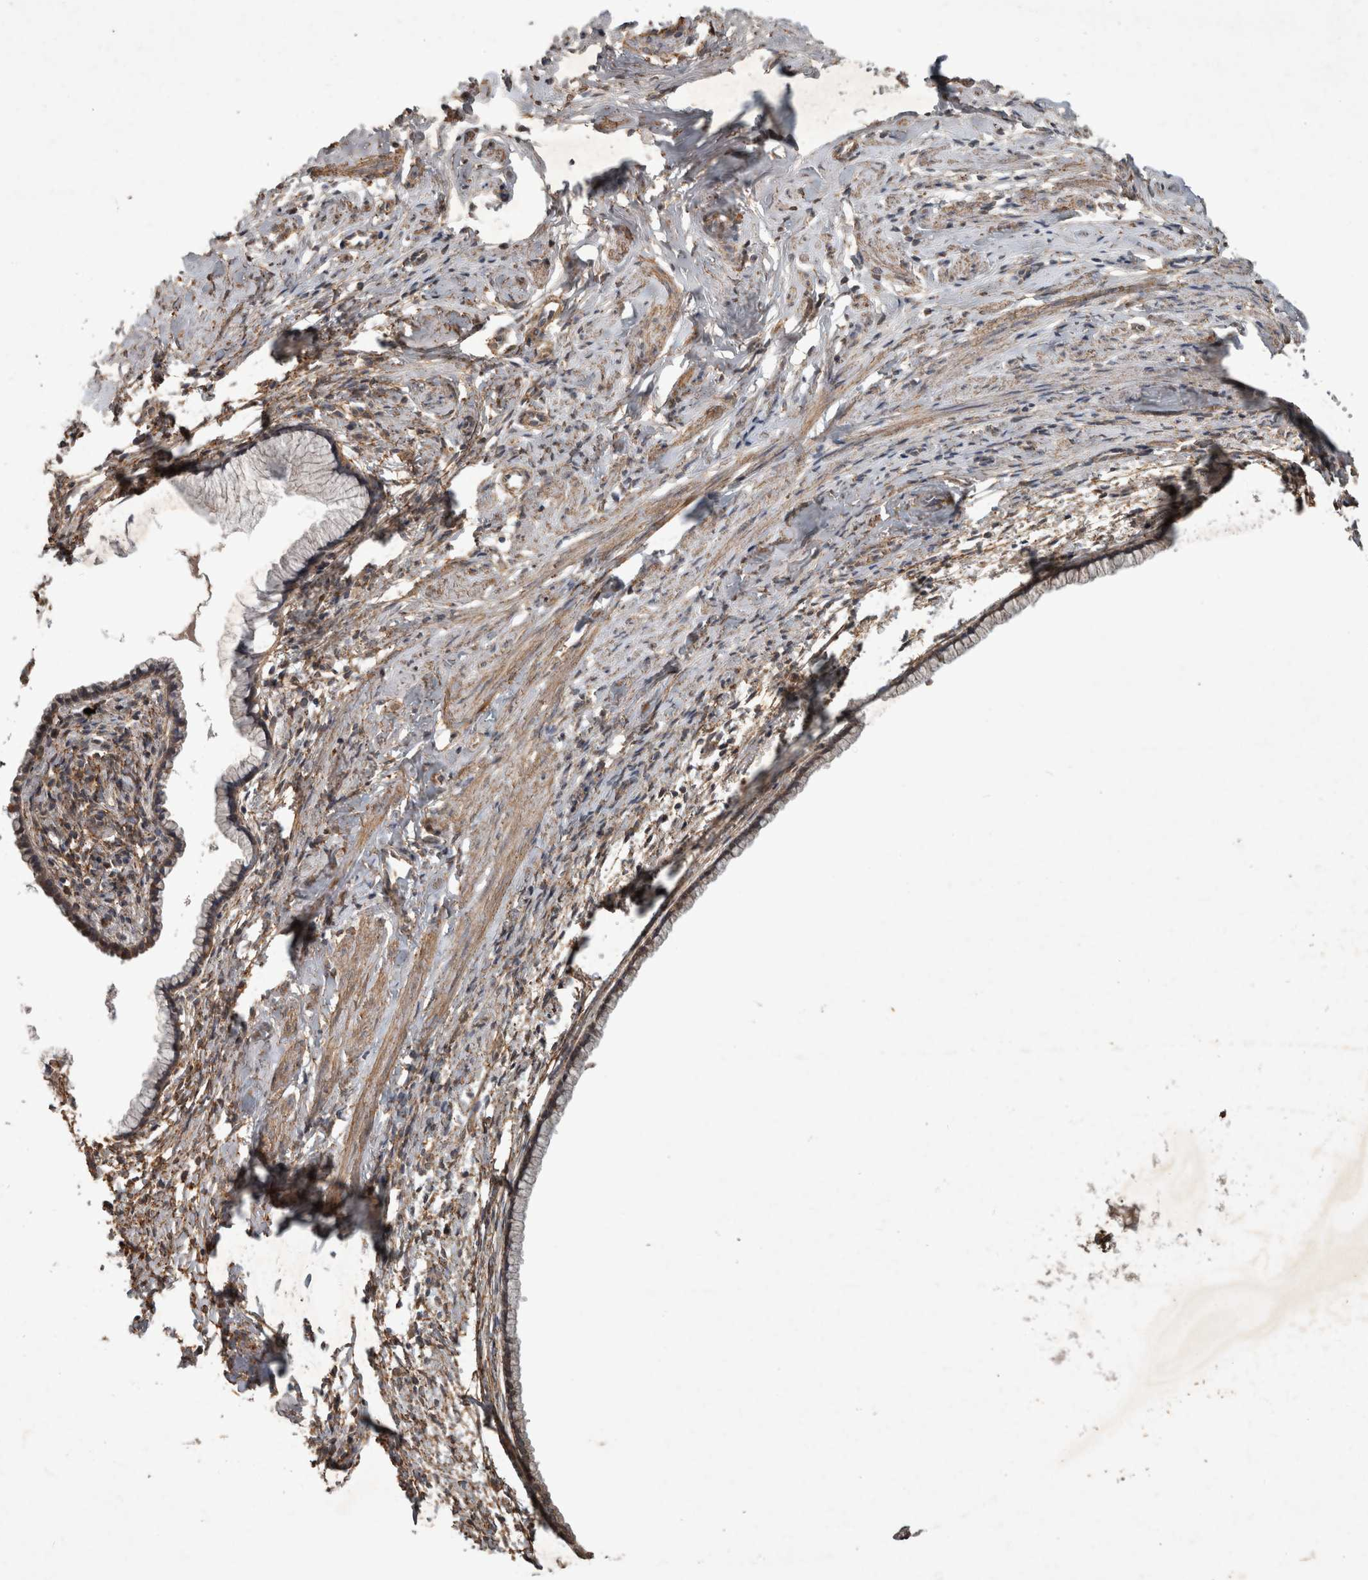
{"staining": {"intensity": "moderate", "quantity": ">75%", "location": "cytoplasmic/membranous"}, "tissue": "cervix", "cell_type": "Glandular cells", "image_type": "normal", "snomed": [{"axis": "morphology", "description": "Normal tissue, NOS"}, {"axis": "topography", "description": "Cervix"}], "caption": "IHC of unremarkable human cervix shows medium levels of moderate cytoplasmic/membranous staining in approximately >75% of glandular cells.", "gene": "TRMT61B", "patient": {"sex": "female", "age": 75}}